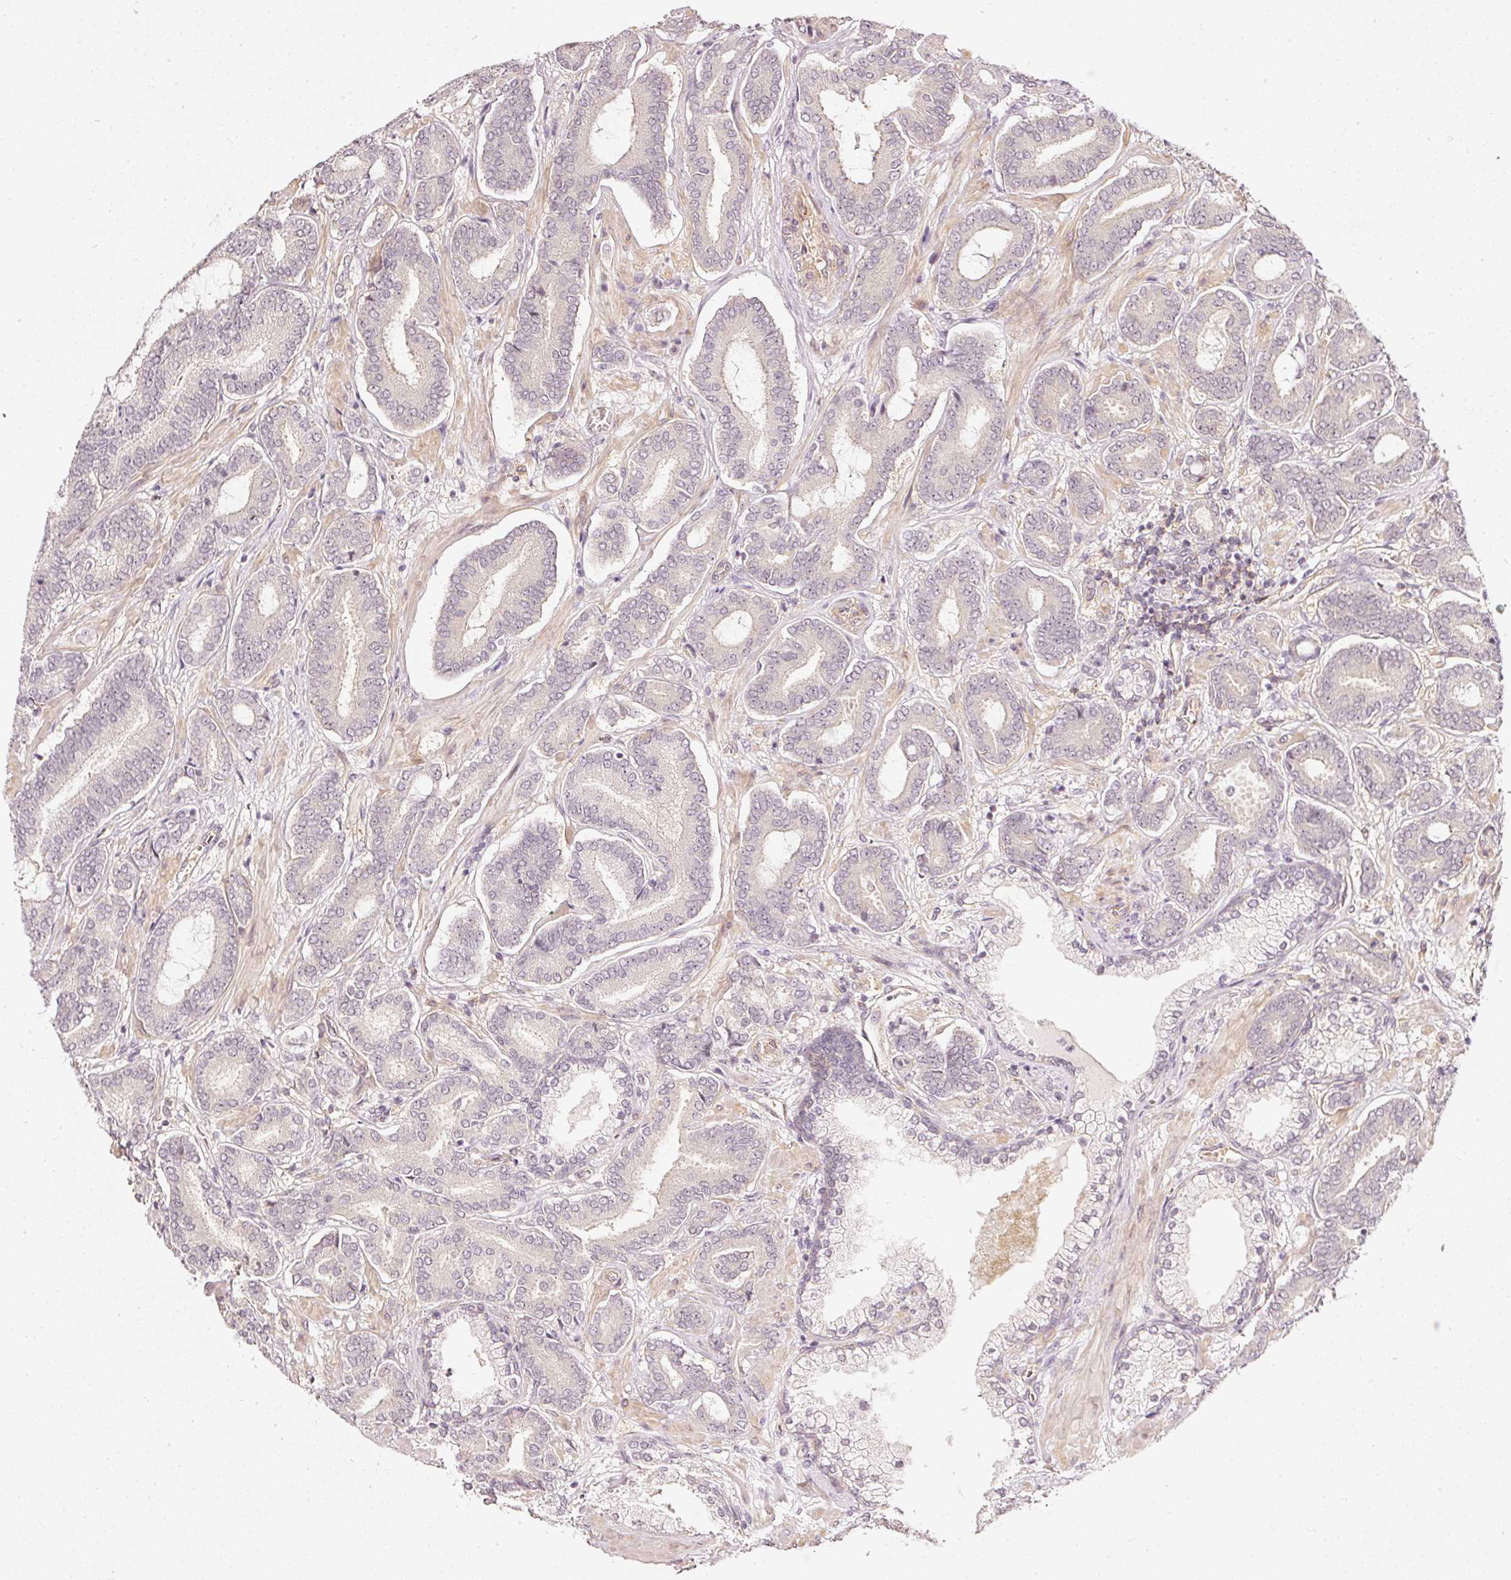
{"staining": {"intensity": "negative", "quantity": "none", "location": "none"}, "tissue": "prostate cancer", "cell_type": "Tumor cells", "image_type": "cancer", "snomed": [{"axis": "morphology", "description": "Adenocarcinoma, Low grade"}, {"axis": "topography", "description": "Prostate and seminal vesicle, NOS"}], "caption": "High magnification brightfield microscopy of prostate cancer (low-grade adenocarcinoma) stained with DAB (brown) and counterstained with hematoxylin (blue): tumor cells show no significant expression. (Brightfield microscopy of DAB immunohistochemistry at high magnification).", "gene": "DRD2", "patient": {"sex": "male", "age": 61}}